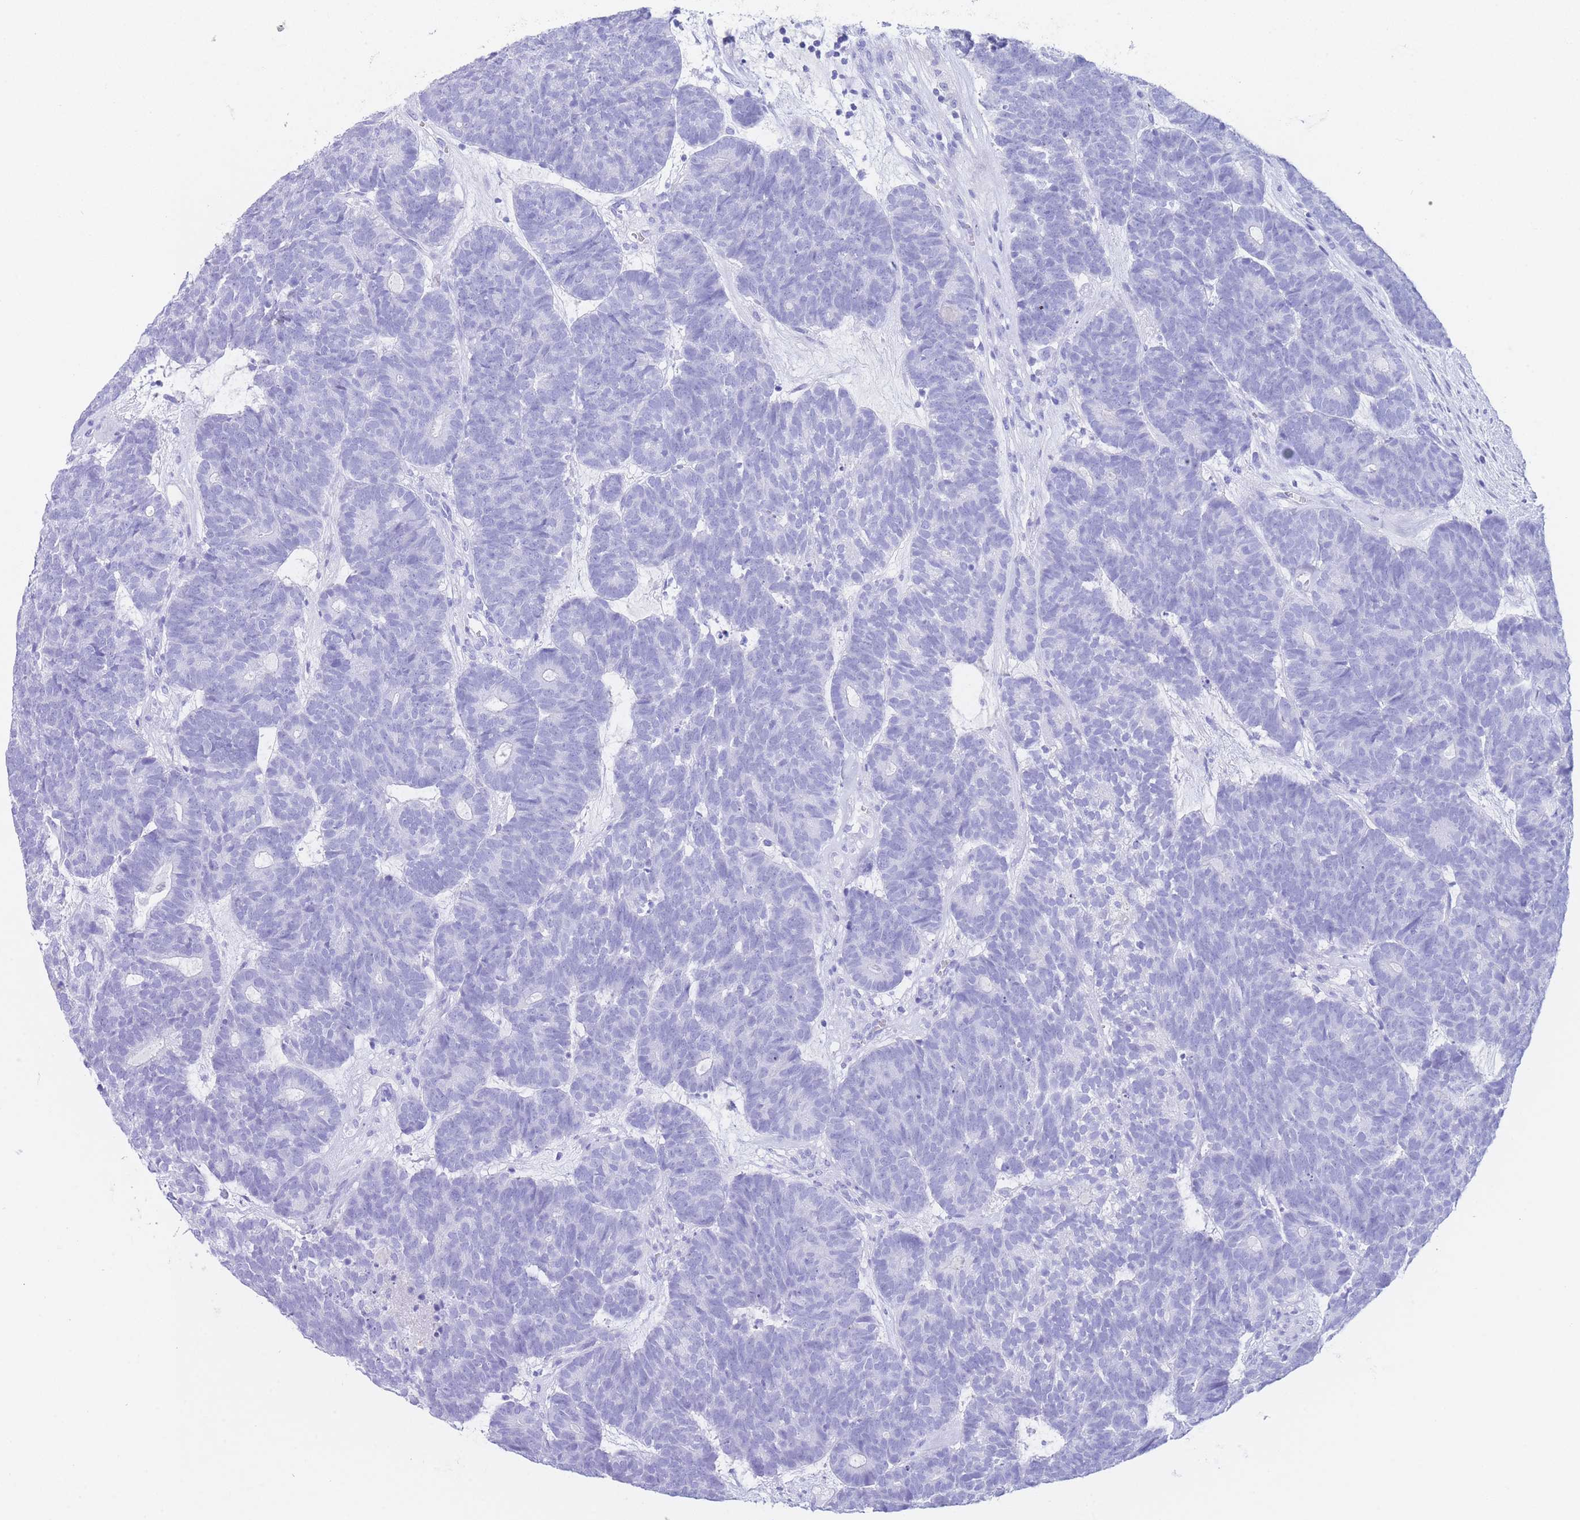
{"staining": {"intensity": "negative", "quantity": "none", "location": "none"}, "tissue": "head and neck cancer", "cell_type": "Tumor cells", "image_type": "cancer", "snomed": [{"axis": "morphology", "description": "Adenocarcinoma, NOS"}, {"axis": "topography", "description": "Head-Neck"}], "caption": "A high-resolution histopathology image shows IHC staining of head and neck adenocarcinoma, which shows no significant staining in tumor cells.", "gene": "SLCO1B3", "patient": {"sex": "female", "age": 81}}